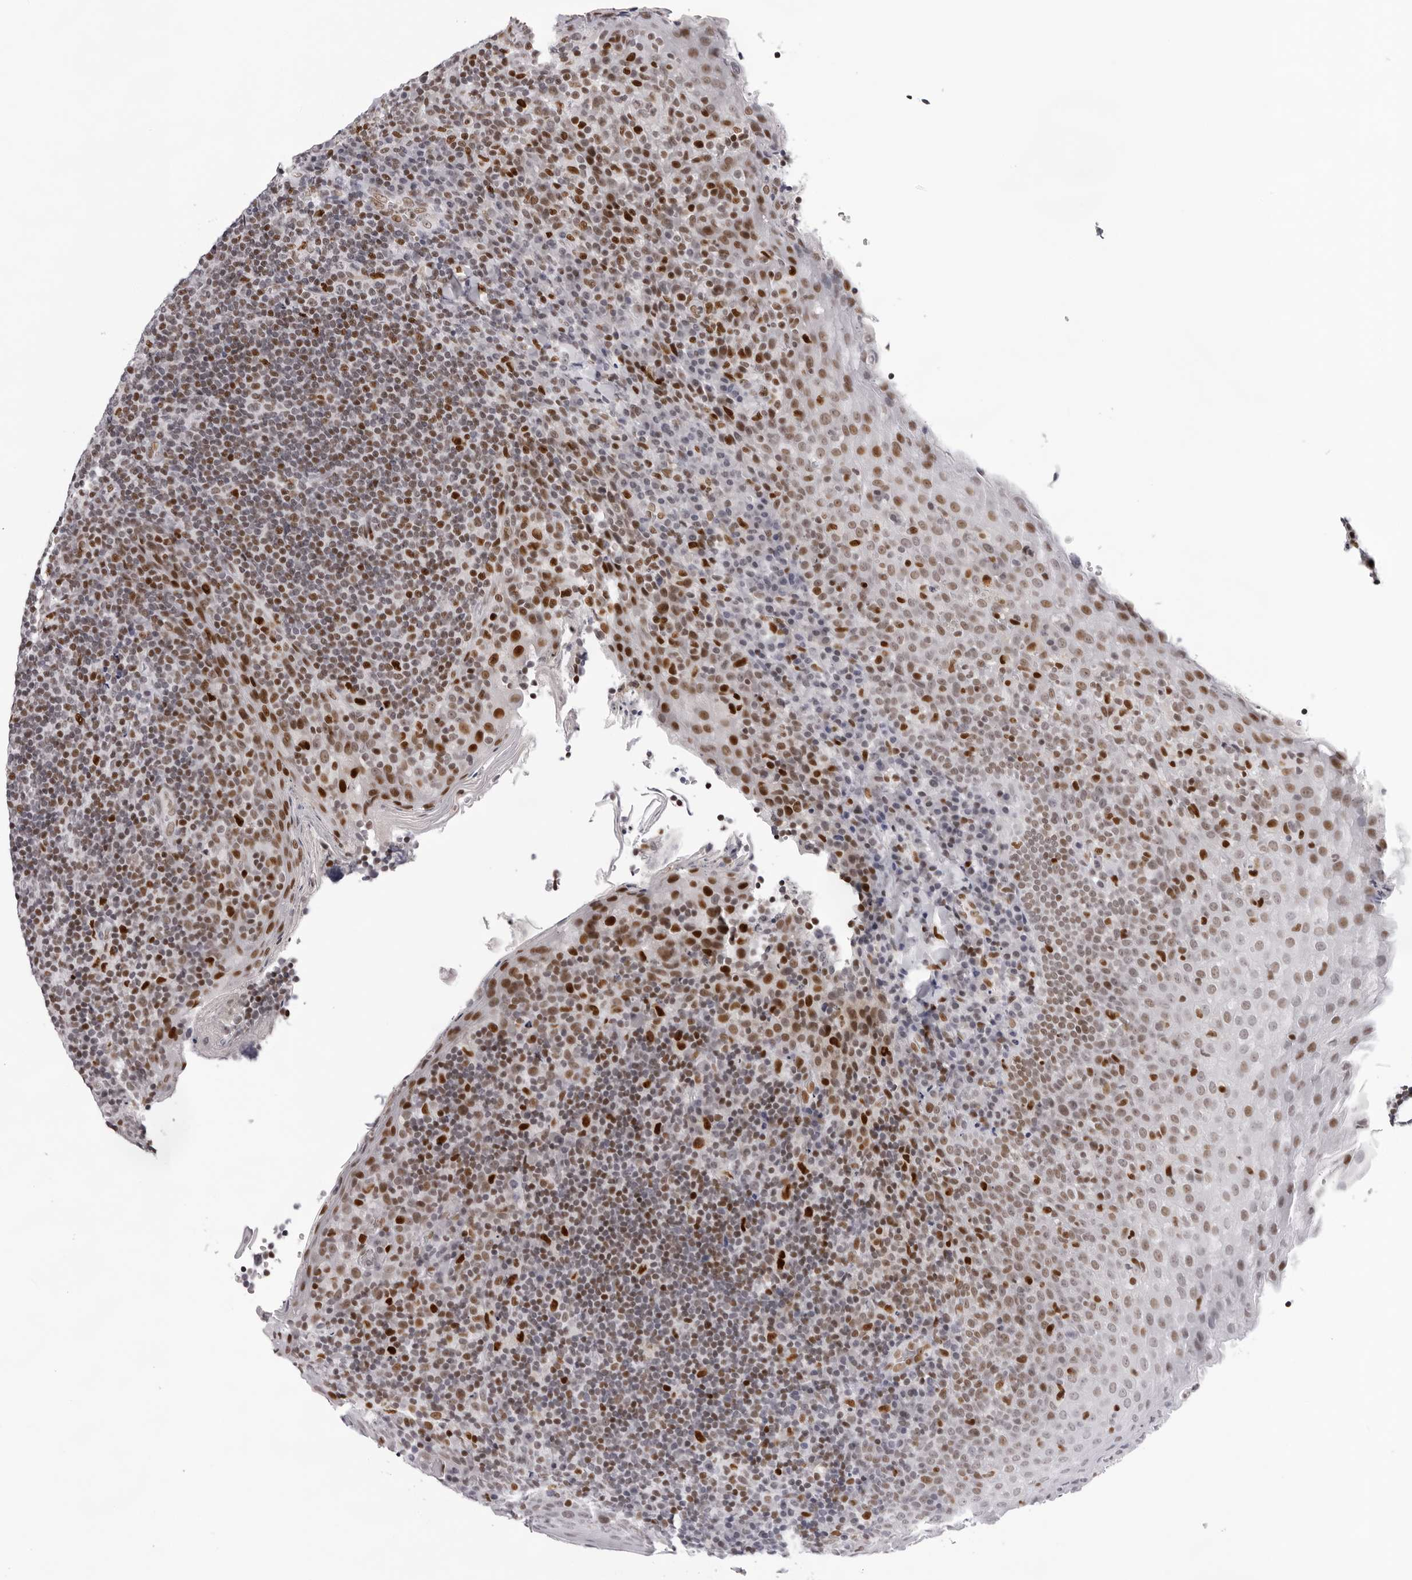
{"staining": {"intensity": "moderate", "quantity": "<25%", "location": "nuclear"}, "tissue": "tonsil", "cell_type": "Germinal center cells", "image_type": "normal", "snomed": [{"axis": "morphology", "description": "Normal tissue, NOS"}, {"axis": "topography", "description": "Tonsil"}], "caption": "Immunohistochemical staining of unremarkable tonsil demonstrates low levels of moderate nuclear expression in approximately <25% of germinal center cells.", "gene": "OGG1", "patient": {"sex": "male", "age": 17}}